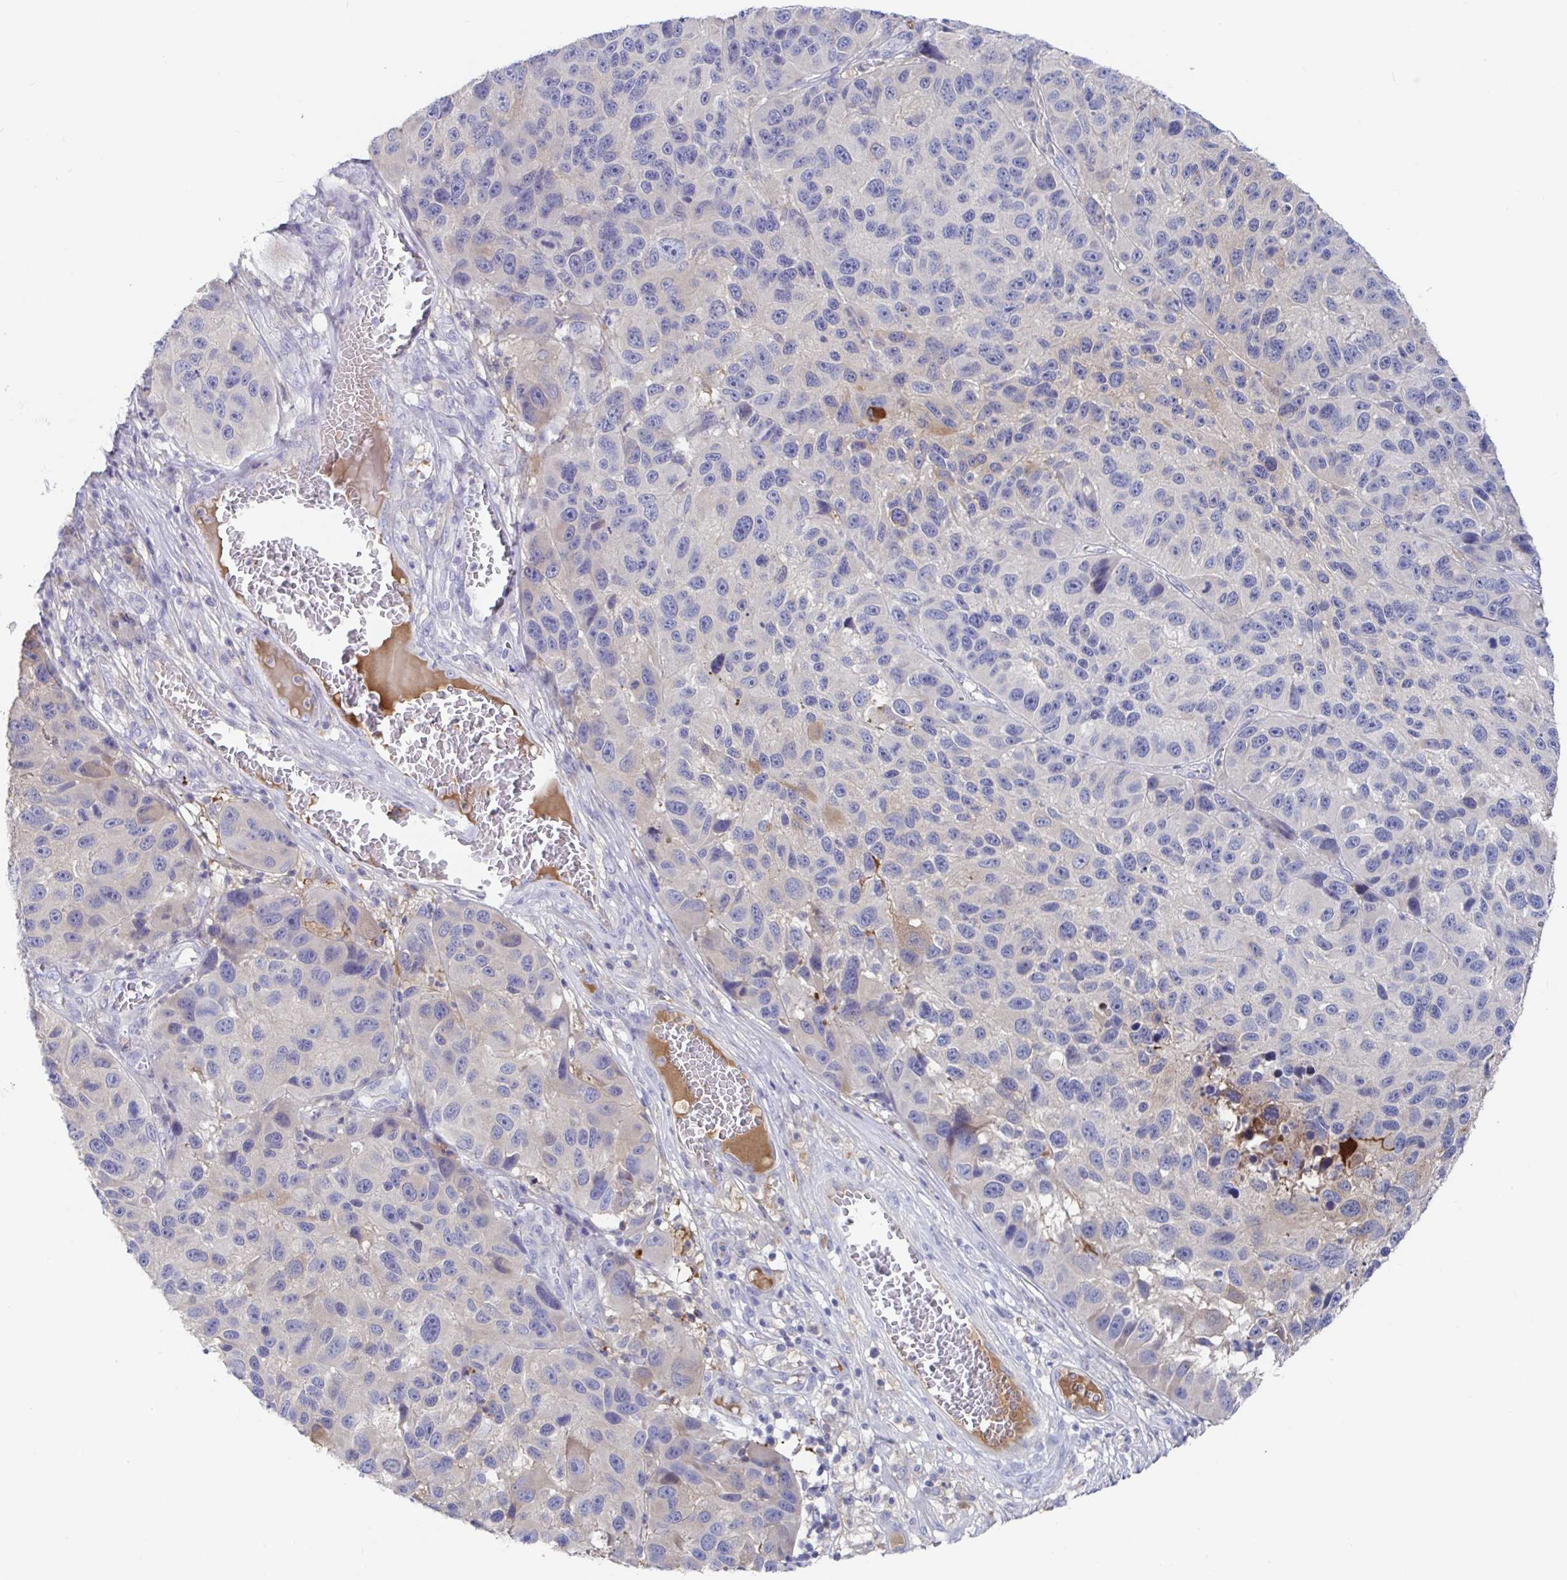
{"staining": {"intensity": "negative", "quantity": "none", "location": "none"}, "tissue": "melanoma", "cell_type": "Tumor cells", "image_type": "cancer", "snomed": [{"axis": "morphology", "description": "Malignant melanoma, NOS"}, {"axis": "topography", "description": "Skin"}], "caption": "This micrograph is of melanoma stained with immunohistochemistry (IHC) to label a protein in brown with the nuclei are counter-stained blue. There is no expression in tumor cells. (Immunohistochemistry (ihc), brightfield microscopy, high magnification).", "gene": "GPR148", "patient": {"sex": "male", "age": 53}}